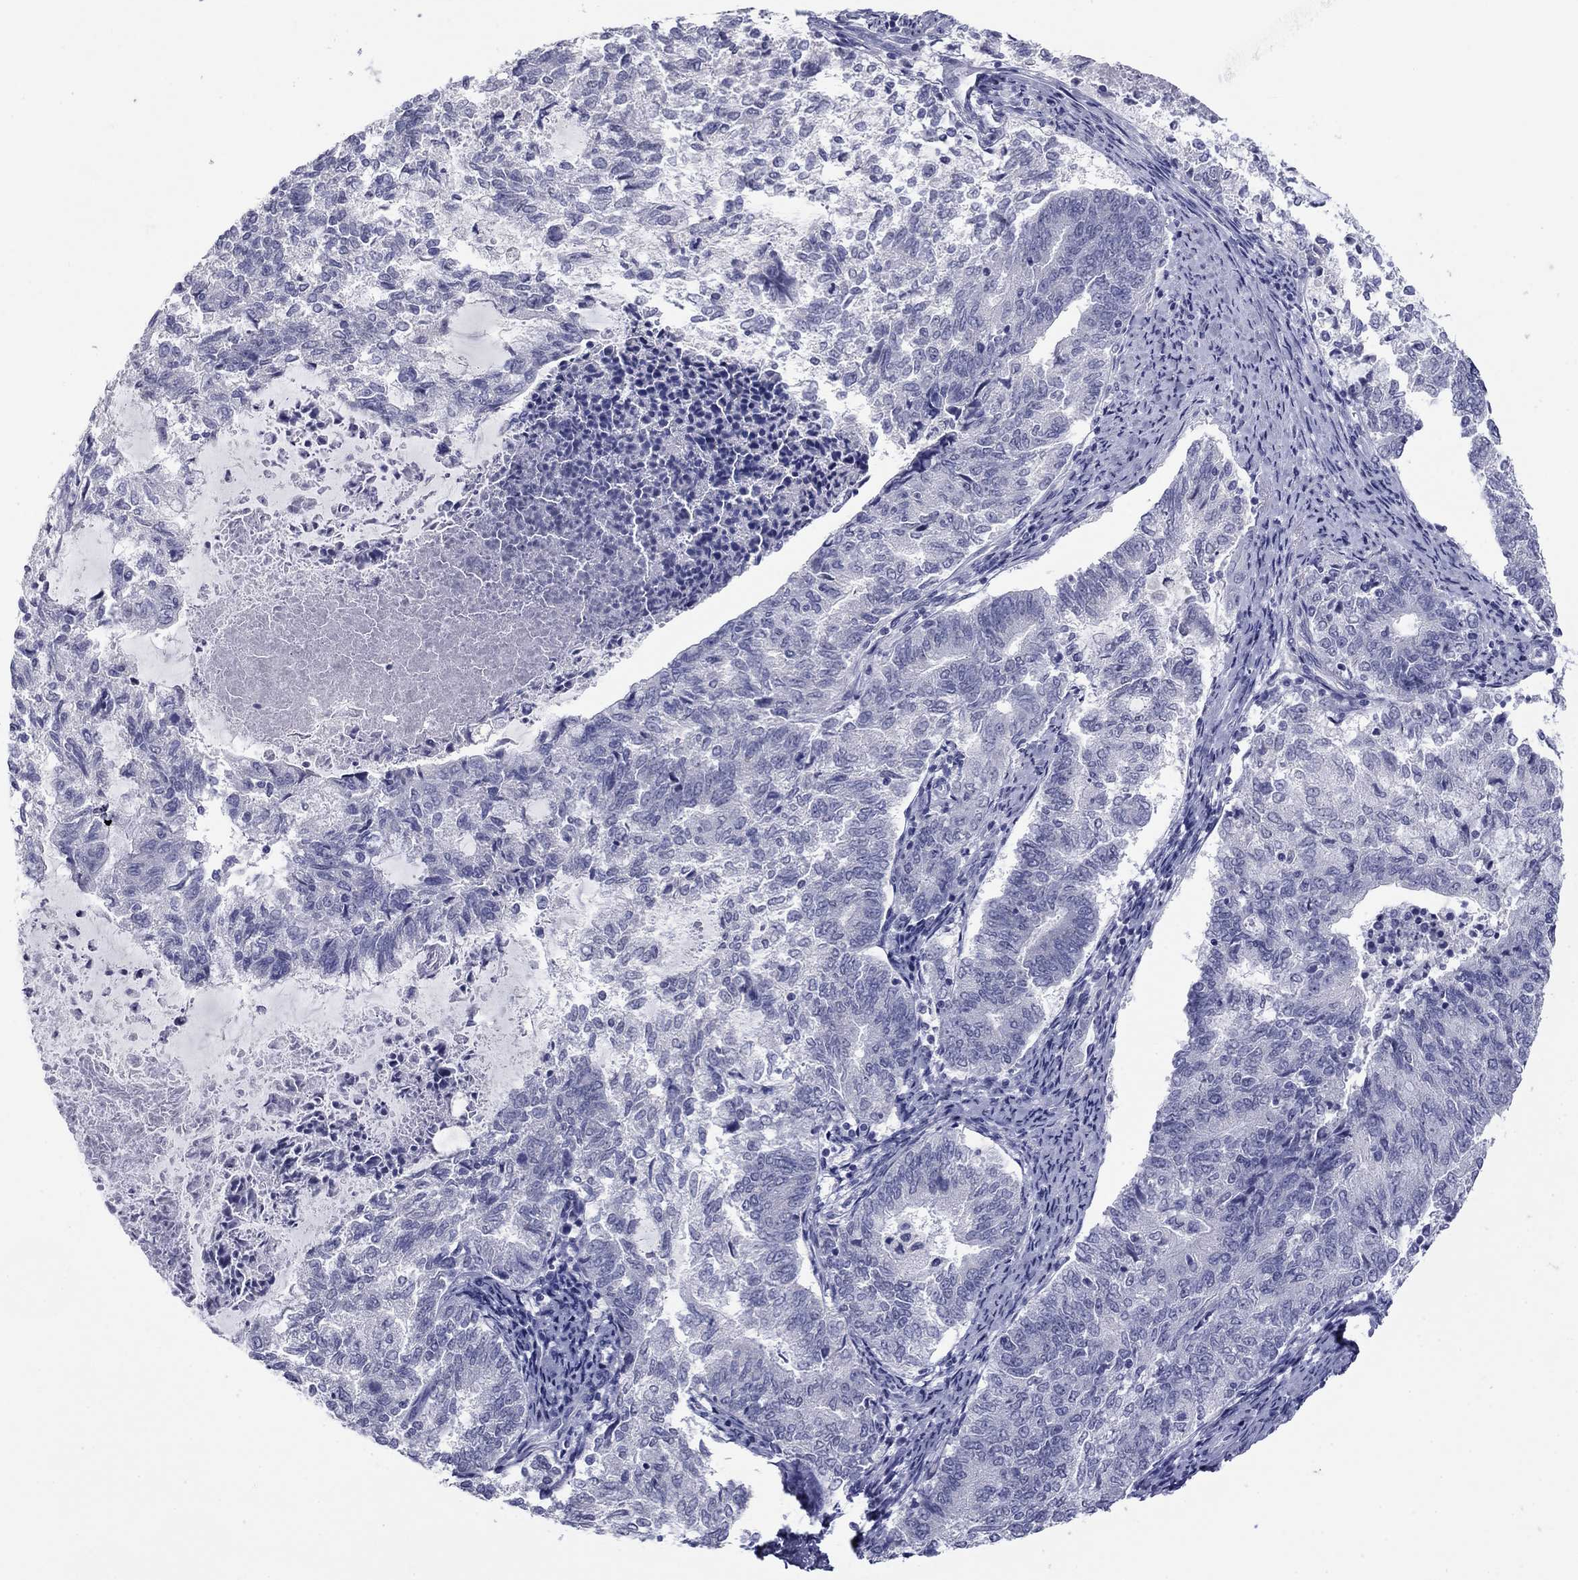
{"staining": {"intensity": "negative", "quantity": "none", "location": "none"}, "tissue": "endometrial cancer", "cell_type": "Tumor cells", "image_type": "cancer", "snomed": [{"axis": "morphology", "description": "Adenocarcinoma, NOS"}, {"axis": "topography", "description": "Endometrium"}], "caption": "DAB immunohistochemical staining of human endometrial cancer reveals no significant staining in tumor cells.", "gene": "HAO1", "patient": {"sex": "female", "age": 65}}